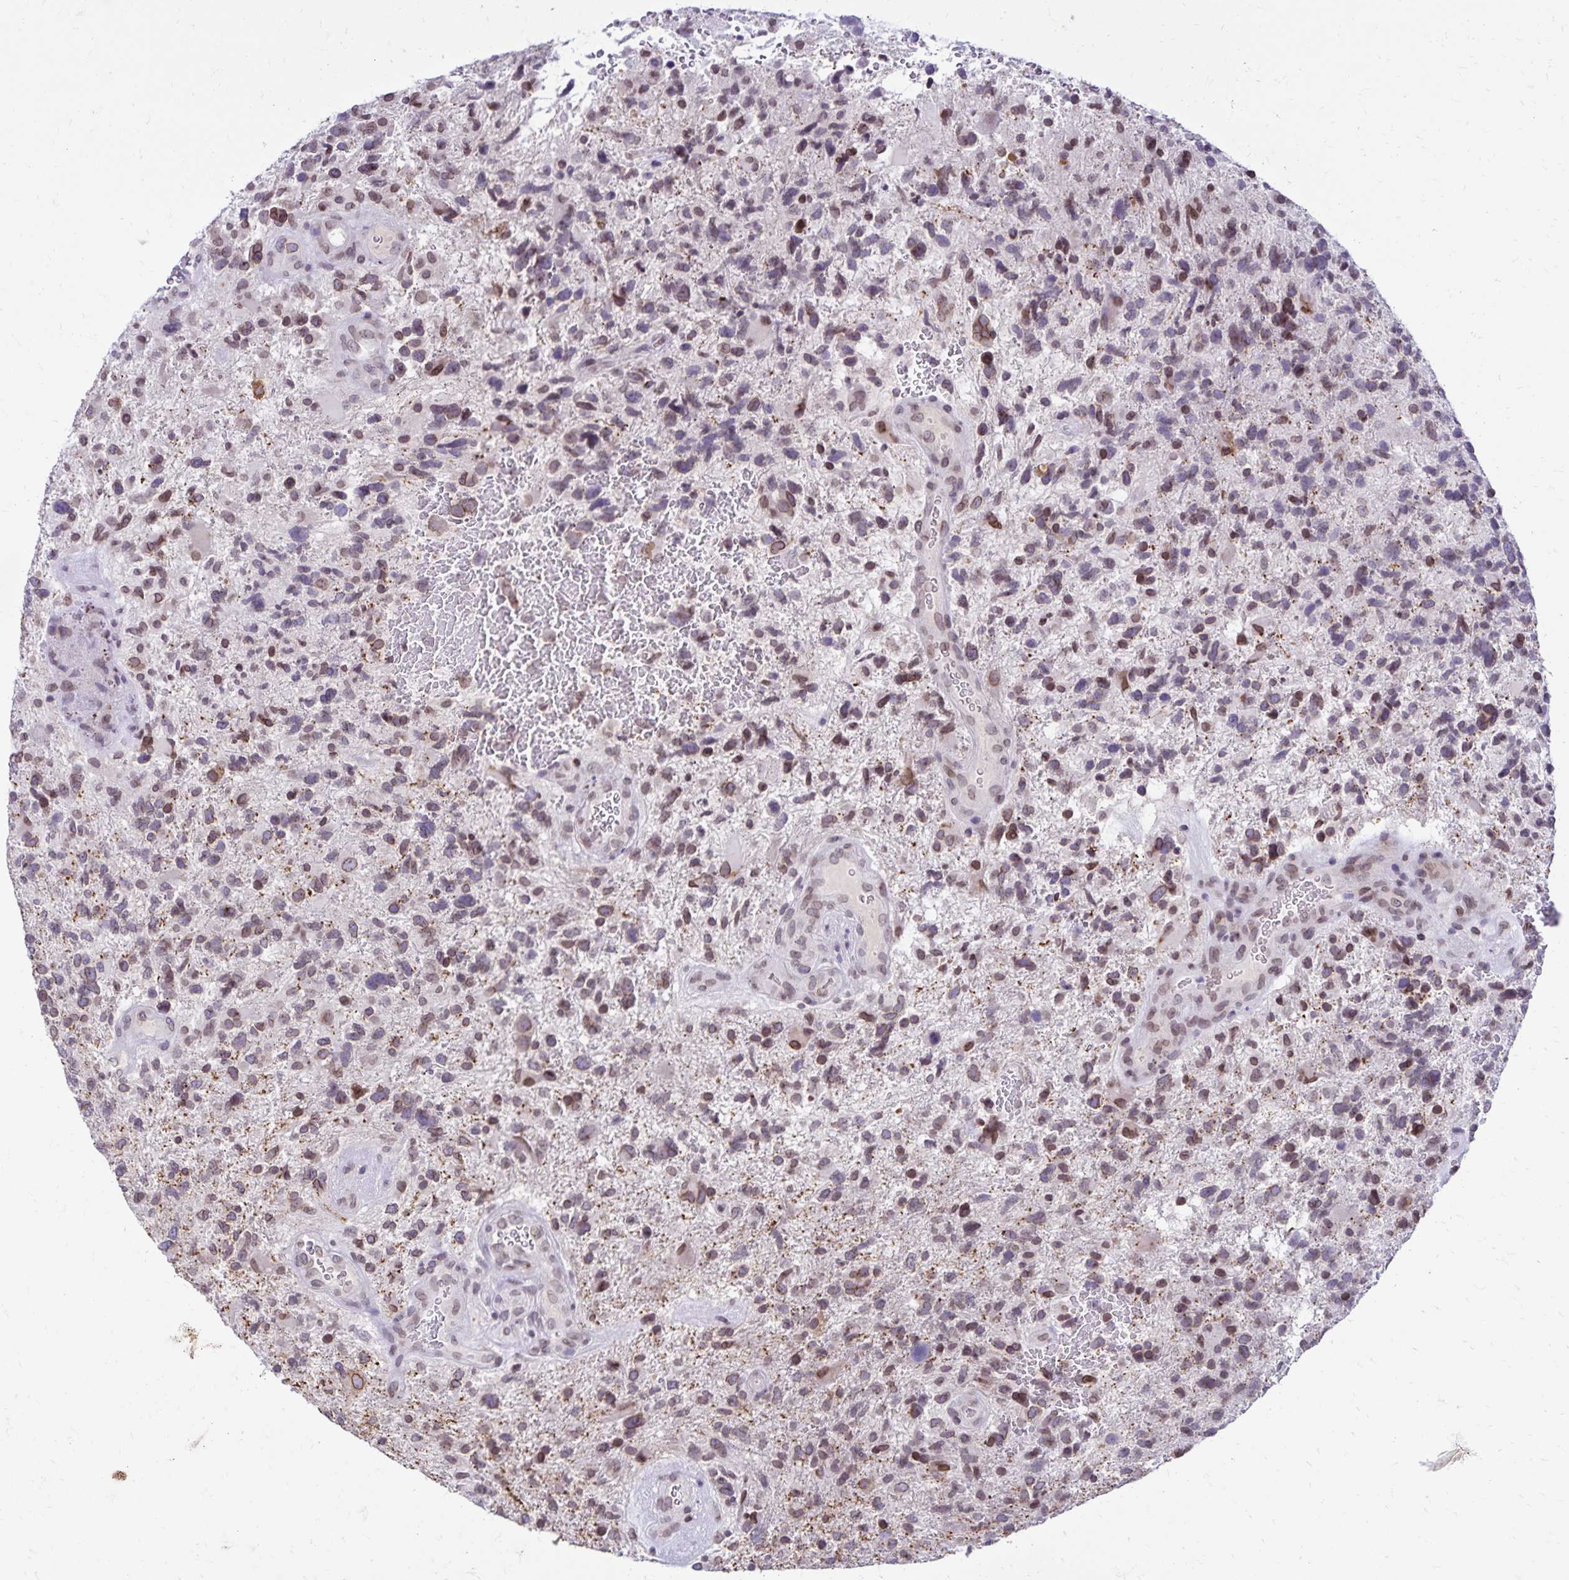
{"staining": {"intensity": "weak", "quantity": "25%-75%", "location": "nuclear"}, "tissue": "glioma", "cell_type": "Tumor cells", "image_type": "cancer", "snomed": [{"axis": "morphology", "description": "Glioma, malignant, High grade"}, {"axis": "topography", "description": "Brain"}], "caption": "An image showing weak nuclear positivity in about 25%-75% of tumor cells in glioma, as visualized by brown immunohistochemical staining.", "gene": "FAM166C", "patient": {"sex": "female", "age": 71}}